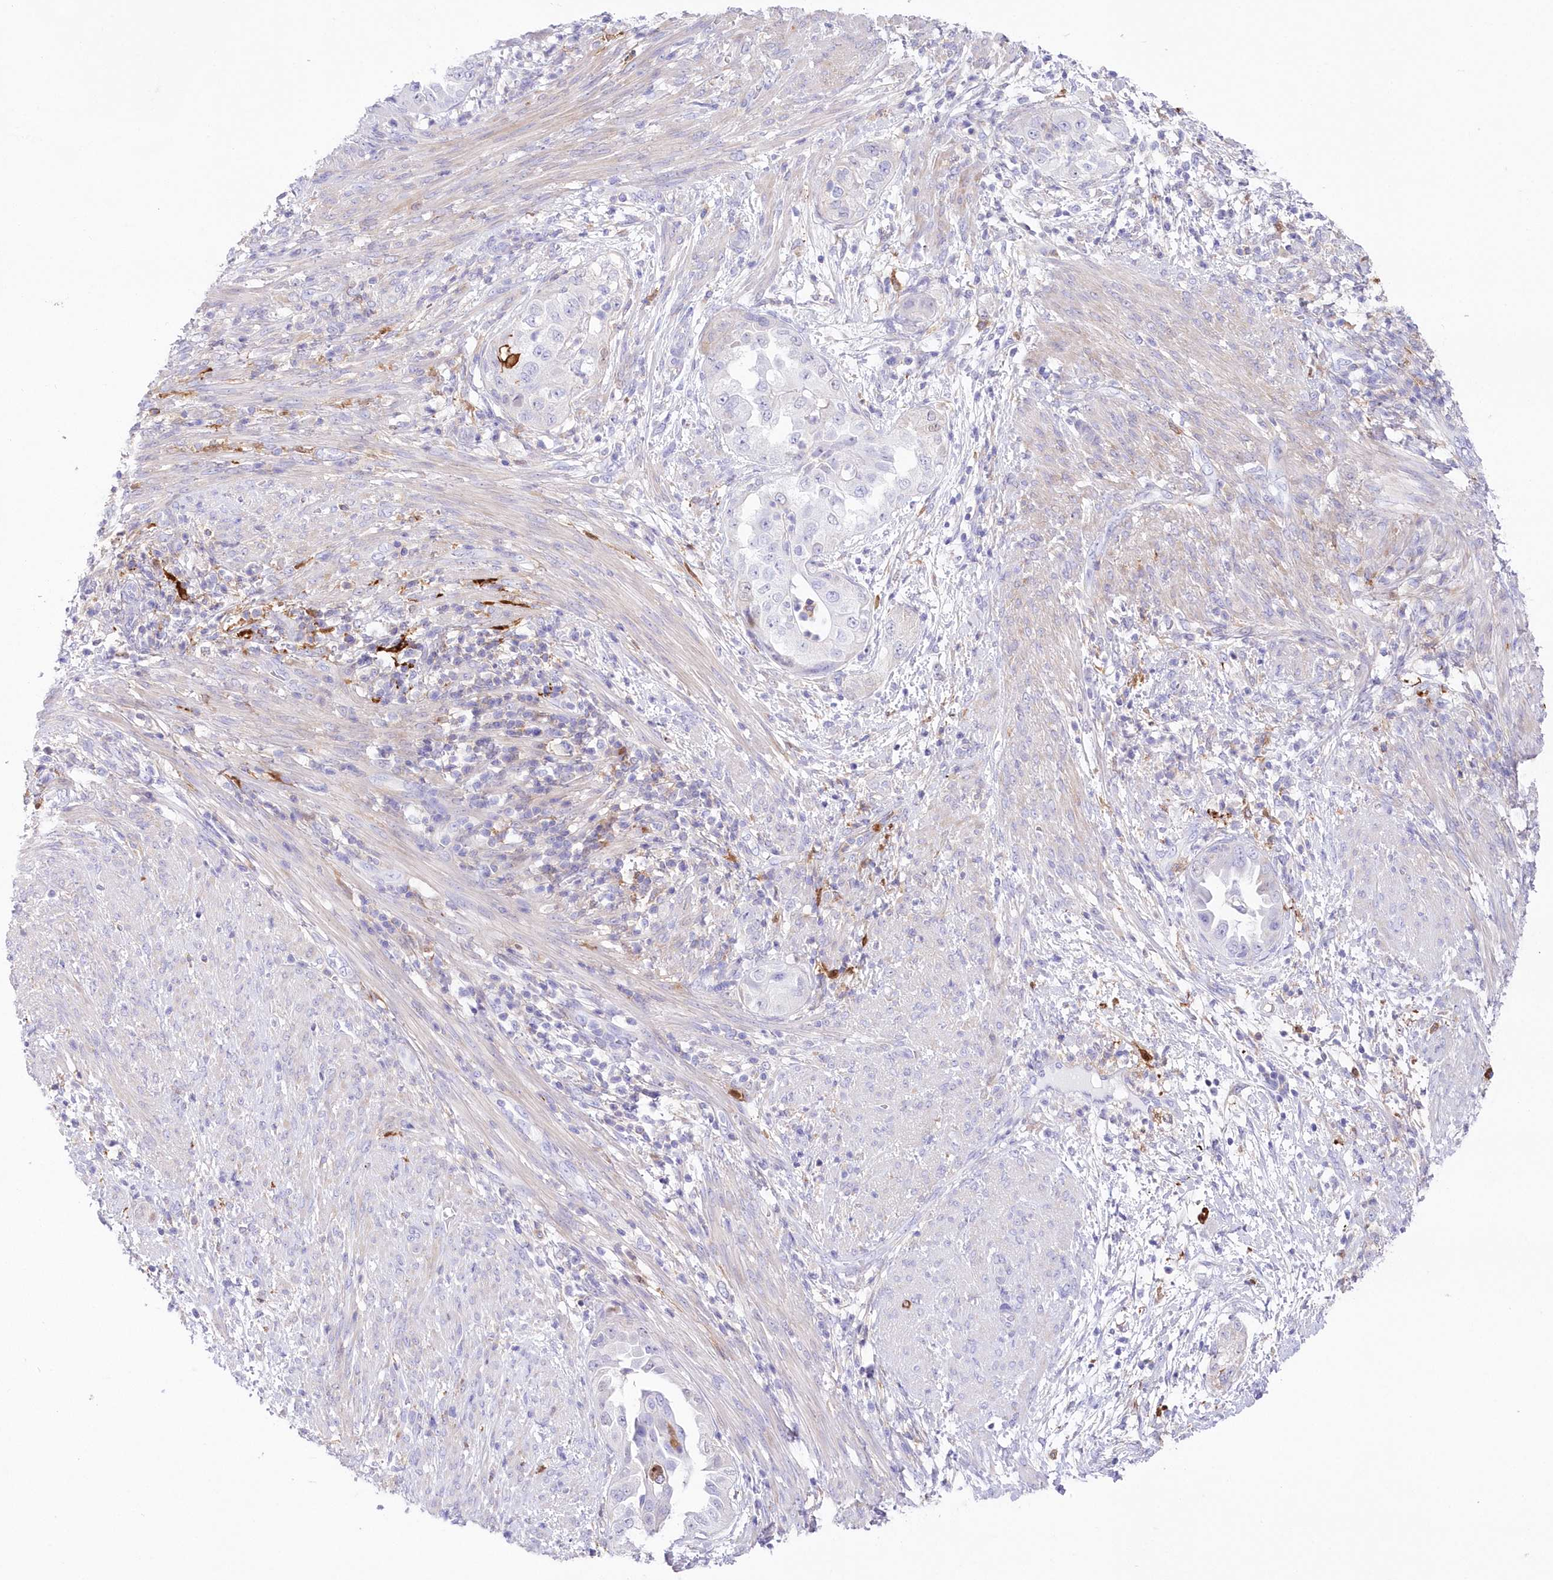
{"staining": {"intensity": "negative", "quantity": "none", "location": "none"}, "tissue": "endometrial cancer", "cell_type": "Tumor cells", "image_type": "cancer", "snomed": [{"axis": "morphology", "description": "Adenocarcinoma, NOS"}, {"axis": "topography", "description": "Endometrium"}], "caption": "An immunohistochemistry (IHC) micrograph of endometrial cancer is shown. There is no staining in tumor cells of endometrial cancer.", "gene": "DNAJC19", "patient": {"sex": "female", "age": 85}}